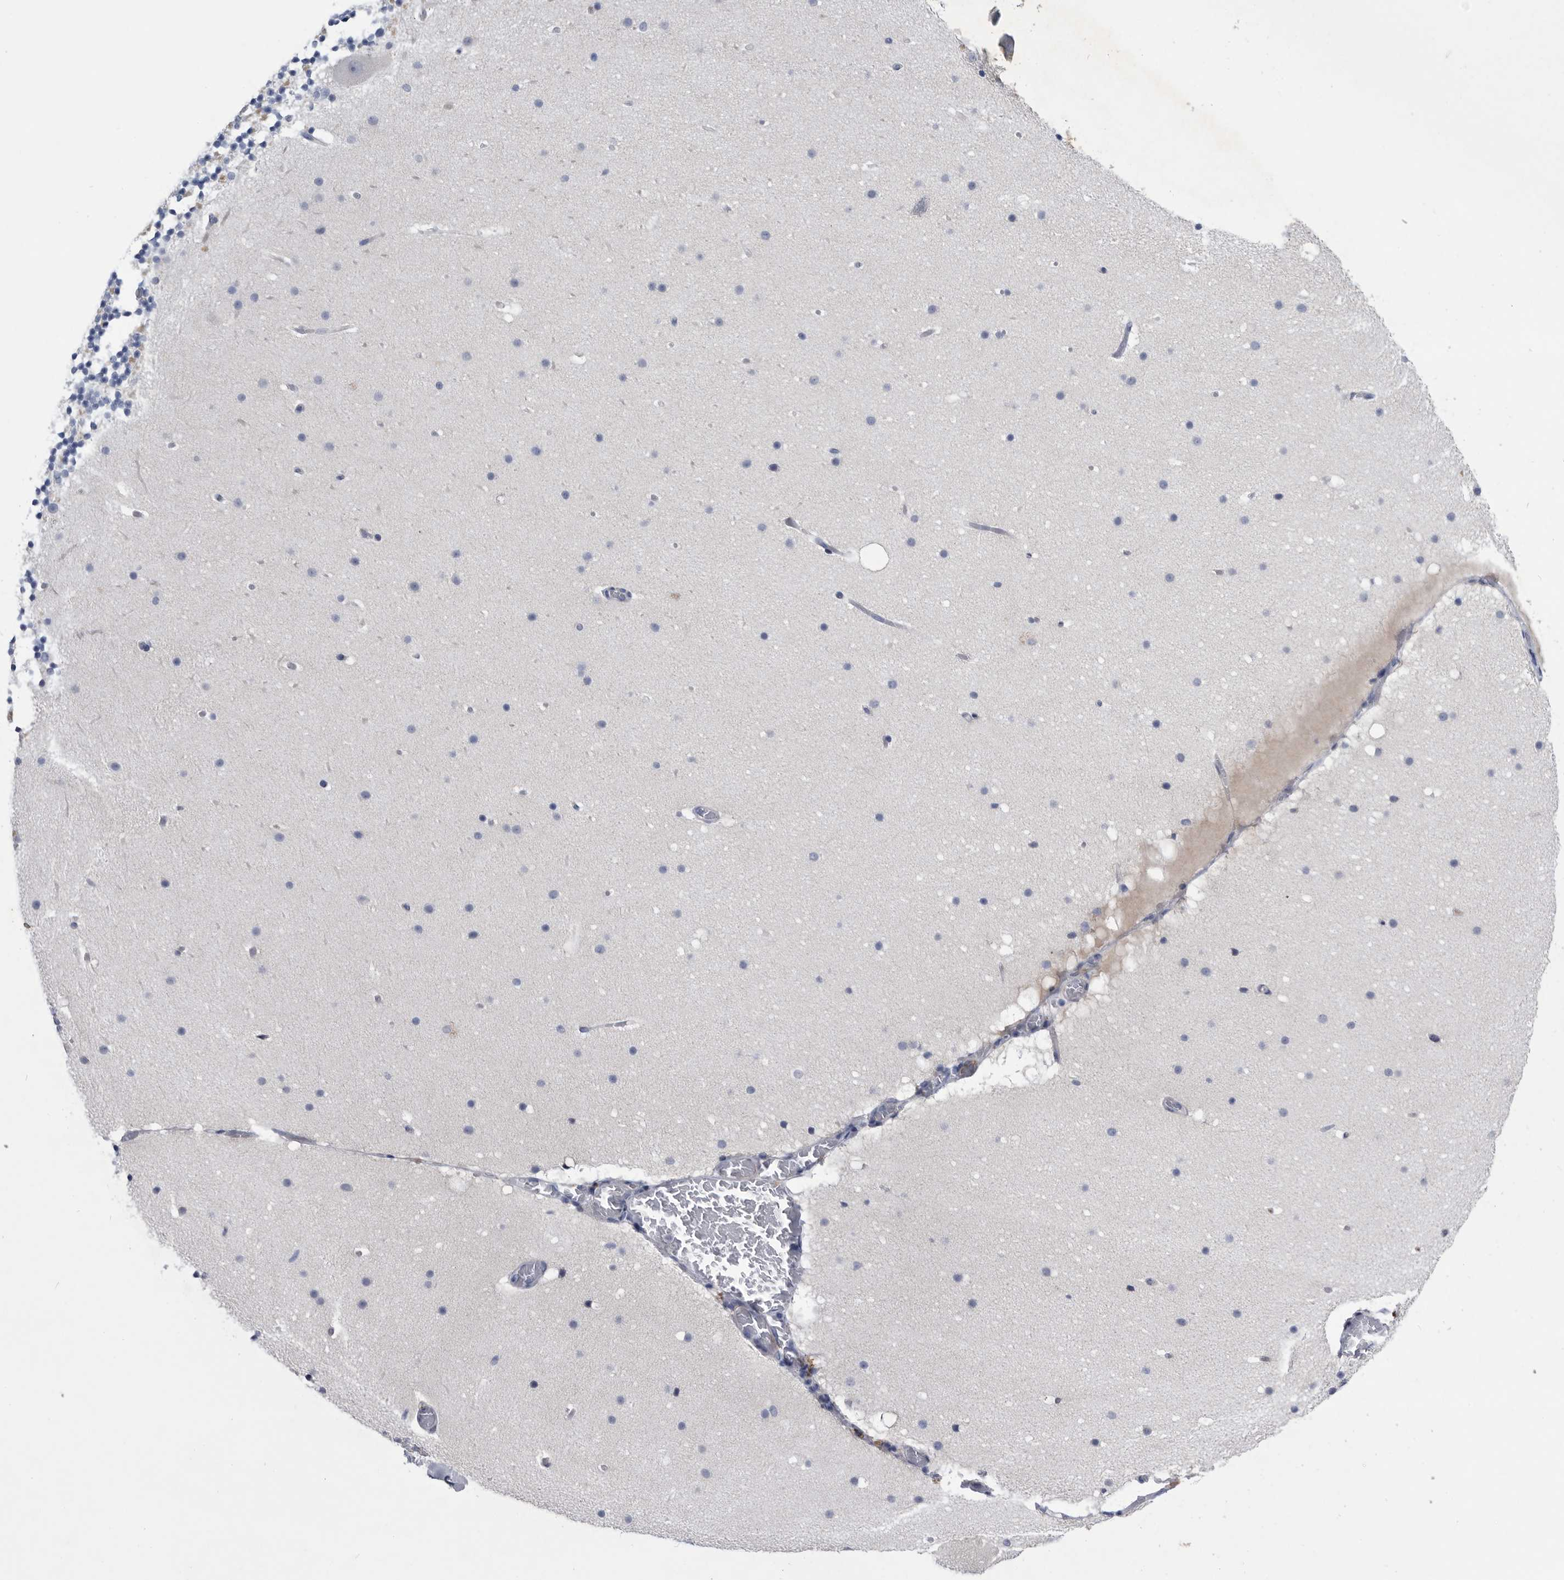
{"staining": {"intensity": "negative", "quantity": "none", "location": "none"}, "tissue": "cerebellum", "cell_type": "Cells in granular layer", "image_type": "normal", "snomed": [{"axis": "morphology", "description": "Normal tissue, NOS"}, {"axis": "topography", "description": "Cerebellum"}], "caption": "Immunohistochemistry (IHC) of normal human cerebellum reveals no positivity in cells in granular layer. The staining is performed using DAB brown chromogen with nuclei counter-stained in using hematoxylin.", "gene": "BTBD6", "patient": {"sex": "male", "age": 57}}